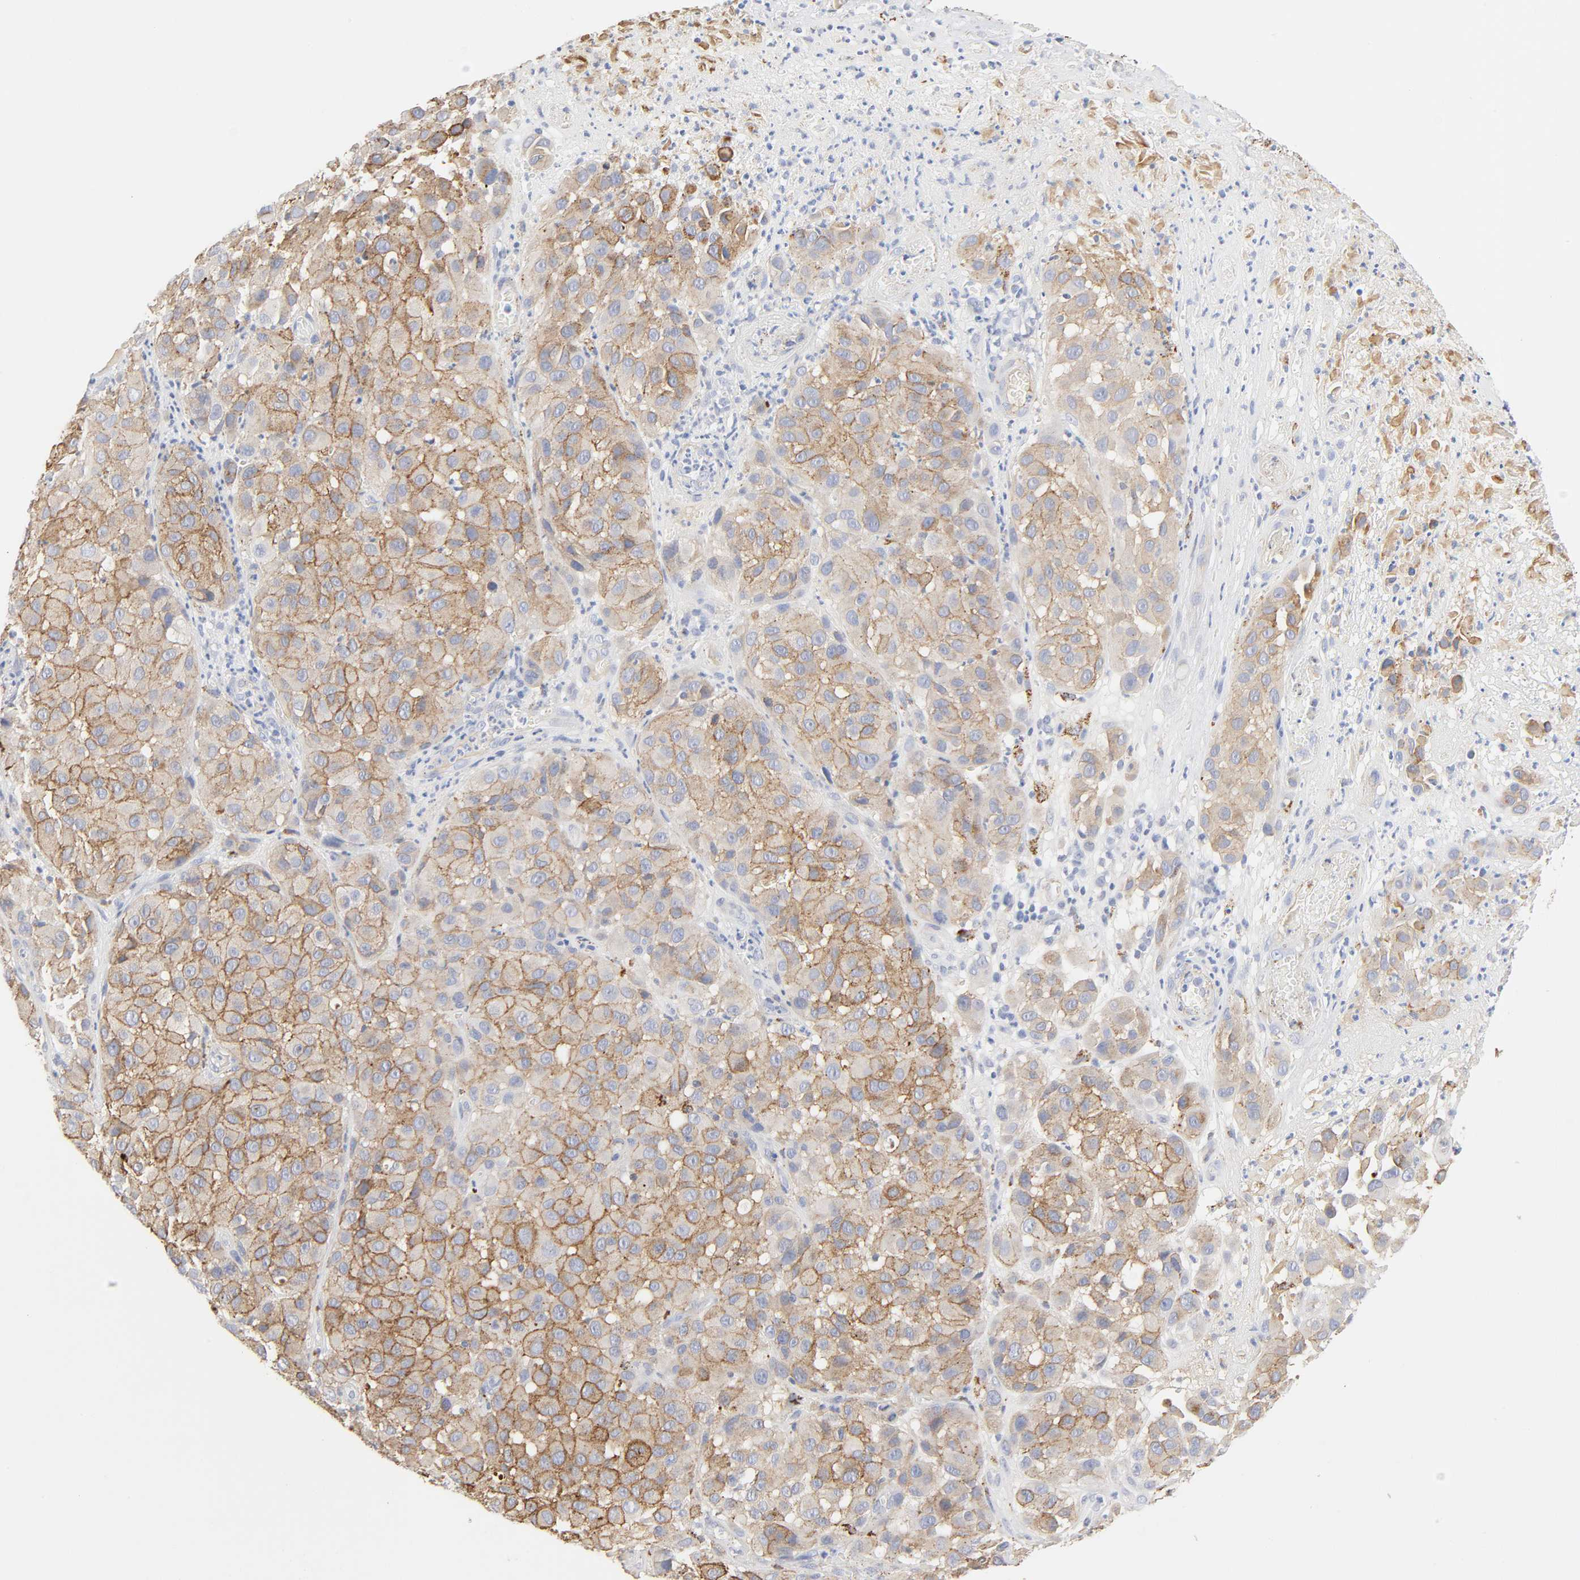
{"staining": {"intensity": "moderate", "quantity": "25%-75%", "location": "cytoplasmic/membranous"}, "tissue": "melanoma", "cell_type": "Tumor cells", "image_type": "cancer", "snomed": [{"axis": "morphology", "description": "Malignant melanoma, NOS"}, {"axis": "topography", "description": "Skin"}], "caption": "Human malignant melanoma stained with a brown dye shows moderate cytoplasmic/membranous positive staining in about 25%-75% of tumor cells.", "gene": "MAGEB17", "patient": {"sex": "female", "age": 21}}